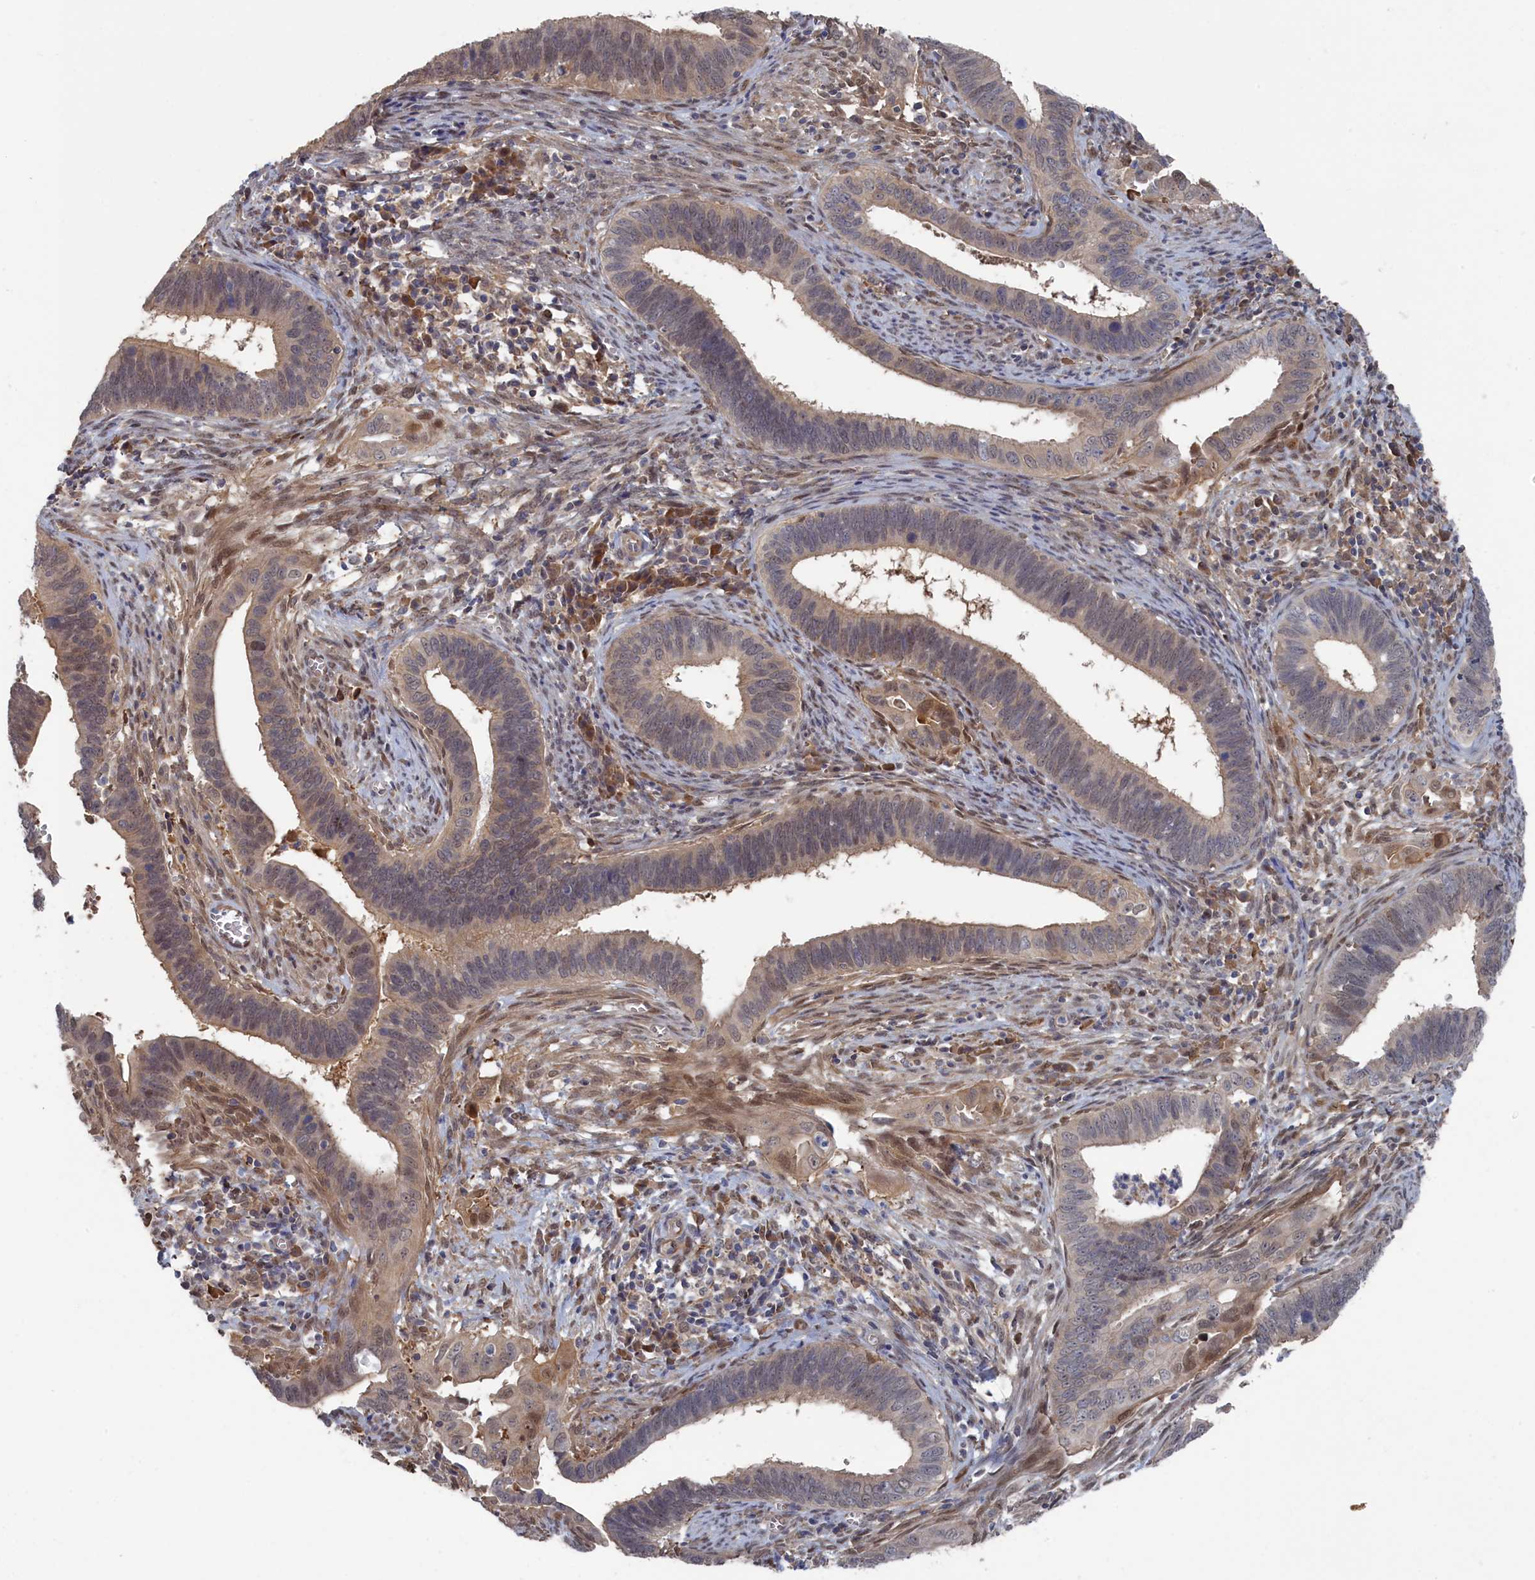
{"staining": {"intensity": "weak", "quantity": "<25%", "location": "cytoplasmic/membranous,nuclear"}, "tissue": "cervical cancer", "cell_type": "Tumor cells", "image_type": "cancer", "snomed": [{"axis": "morphology", "description": "Adenocarcinoma, NOS"}, {"axis": "topography", "description": "Cervix"}], "caption": "The immunohistochemistry (IHC) photomicrograph has no significant staining in tumor cells of cervical cancer tissue.", "gene": "IRGQ", "patient": {"sex": "female", "age": 42}}